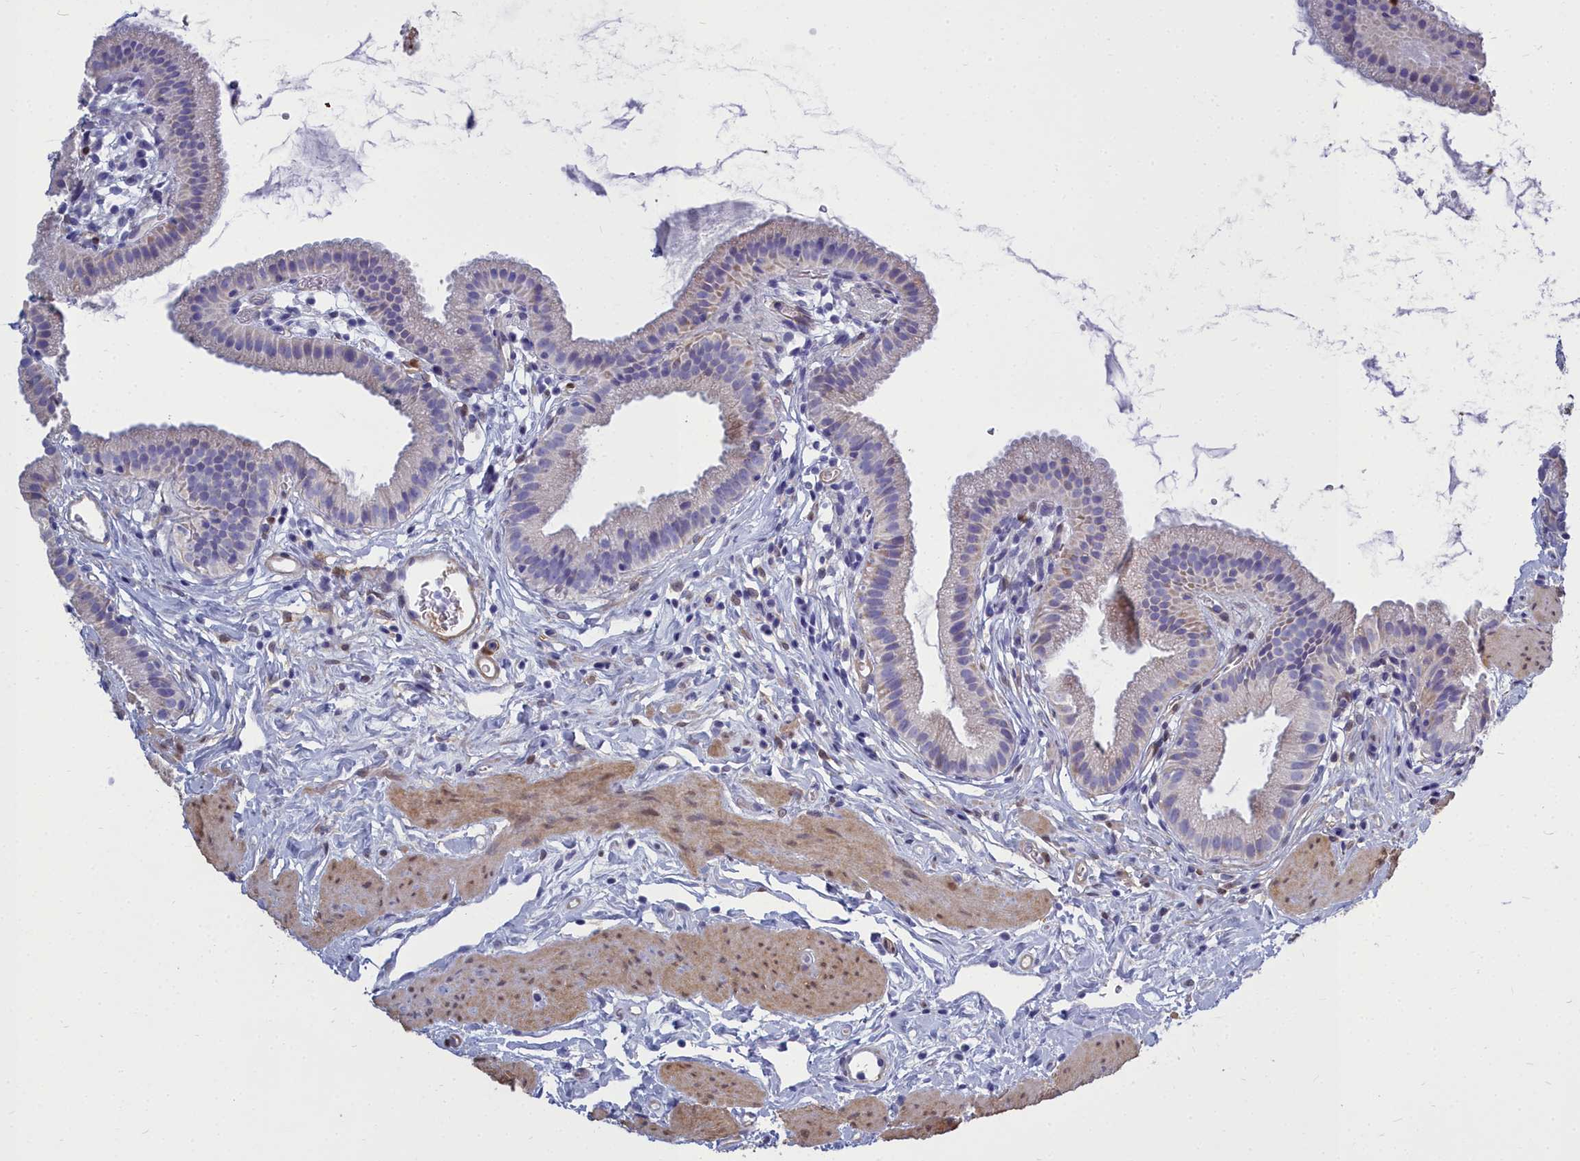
{"staining": {"intensity": "negative", "quantity": "none", "location": "none"}, "tissue": "gallbladder", "cell_type": "Glandular cells", "image_type": "normal", "snomed": [{"axis": "morphology", "description": "Normal tissue, NOS"}, {"axis": "topography", "description": "Gallbladder"}], "caption": "There is no significant positivity in glandular cells of gallbladder. (Brightfield microscopy of DAB (3,3'-diaminobenzidine) IHC at high magnification).", "gene": "PPP1R14A", "patient": {"sex": "female", "age": 46}}